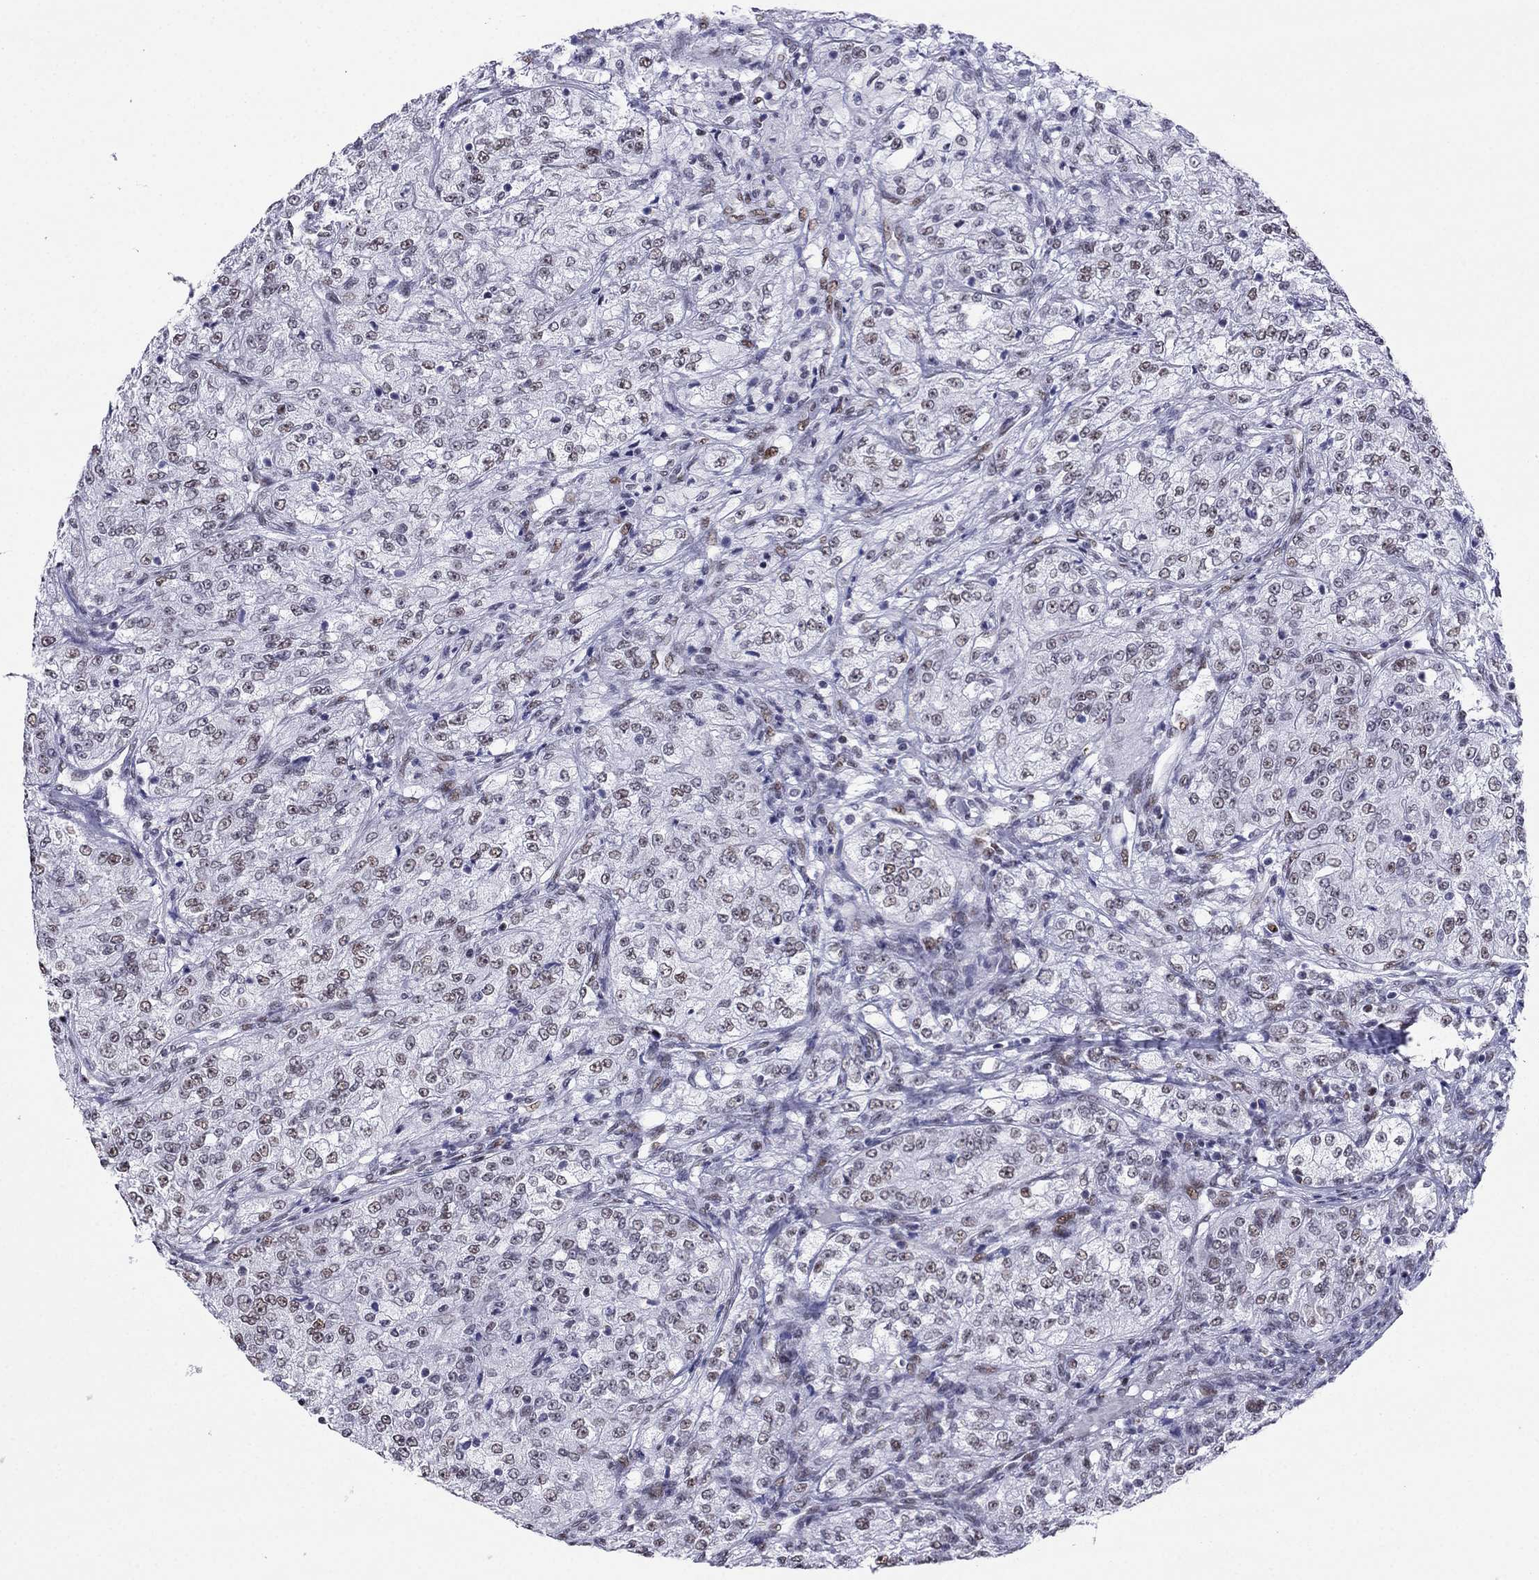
{"staining": {"intensity": "moderate", "quantity": "<25%", "location": "nuclear"}, "tissue": "renal cancer", "cell_type": "Tumor cells", "image_type": "cancer", "snomed": [{"axis": "morphology", "description": "Adenocarcinoma, NOS"}, {"axis": "topography", "description": "Kidney"}], "caption": "Immunohistochemistry (IHC) (DAB) staining of adenocarcinoma (renal) reveals moderate nuclear protein positivity in approximately <25% of tumor cells.", "gene": "PPM1G", "patient": {"sex": "female", "age": 63}}